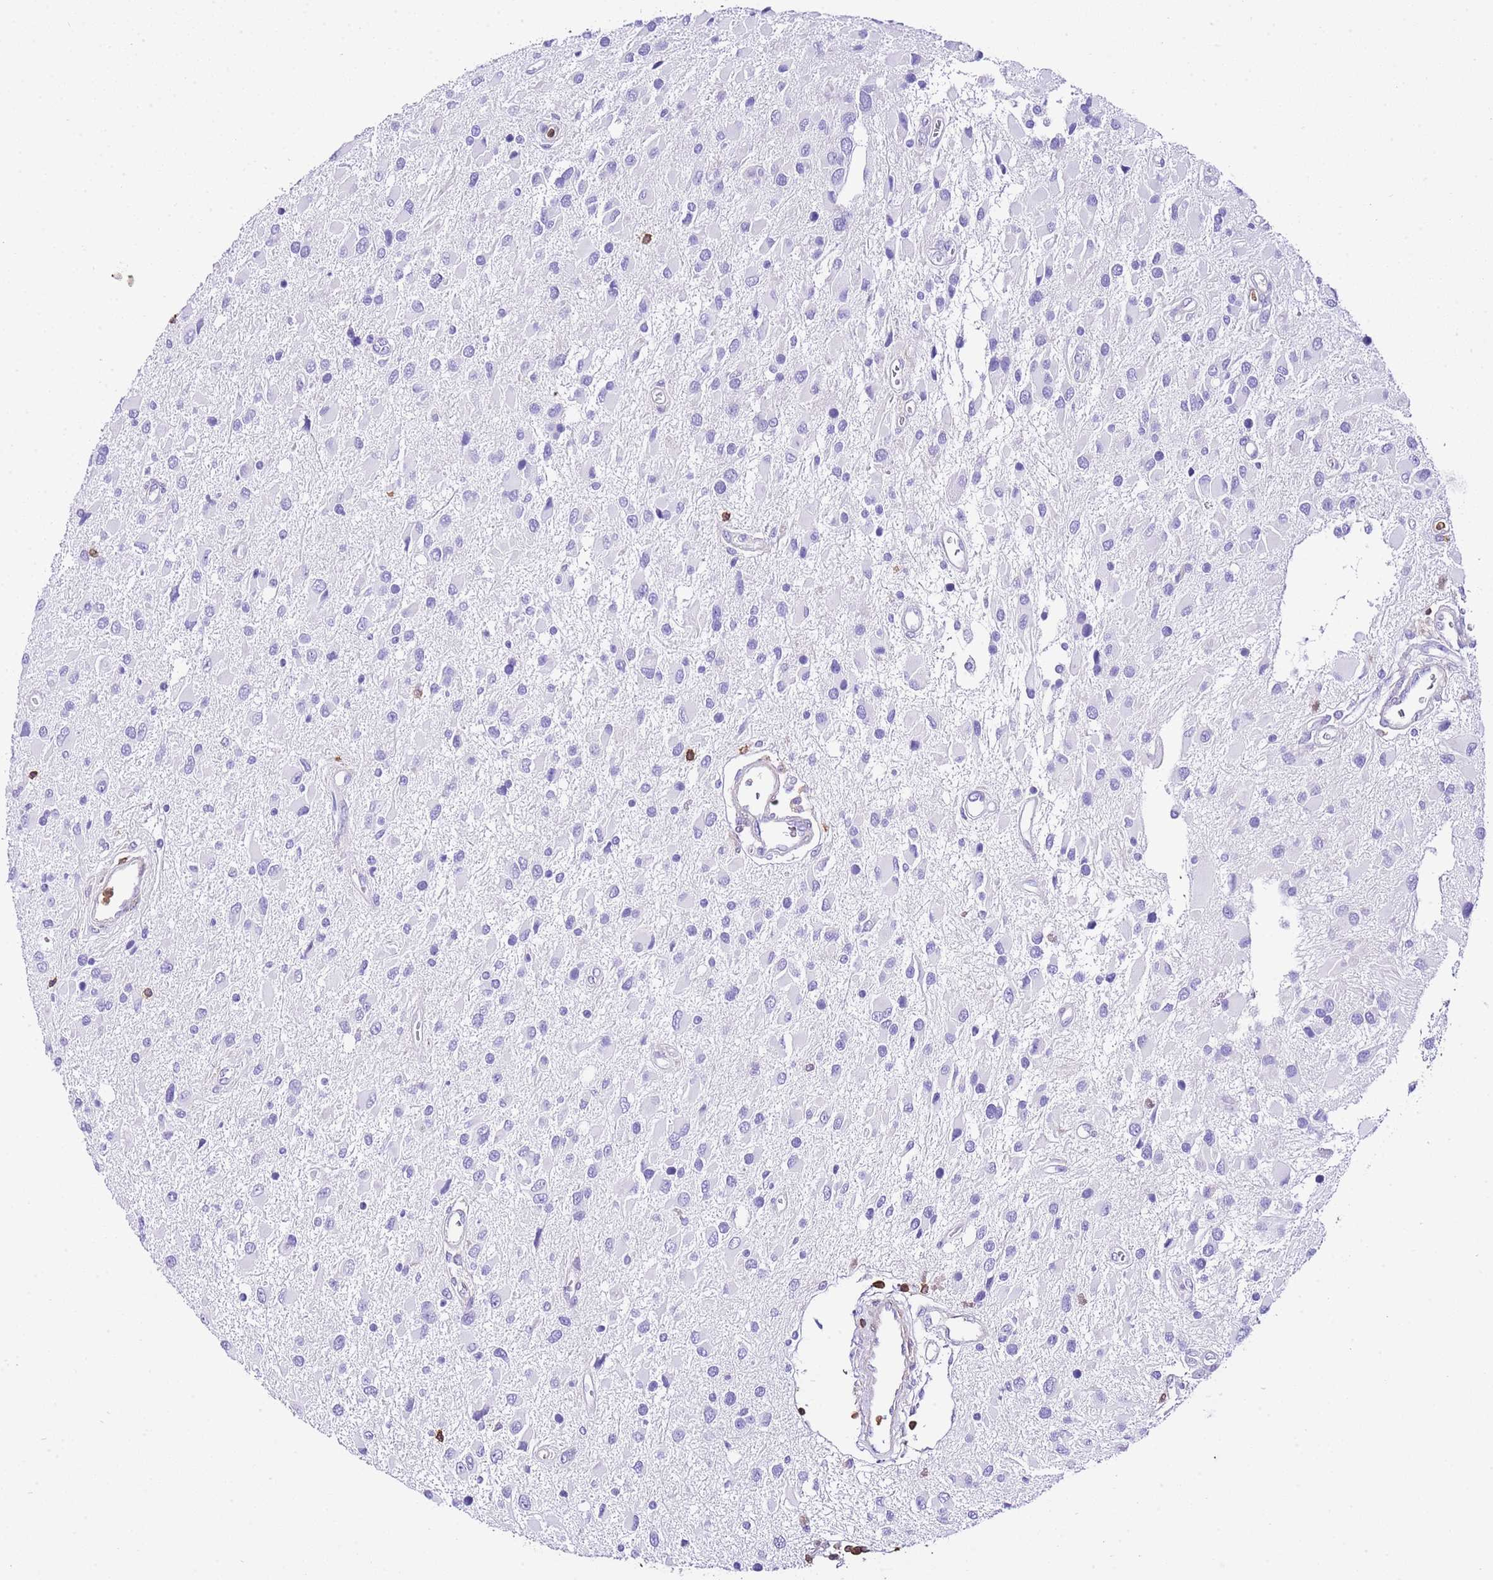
{"staining": {"intensity": "negative", "quantity": "none", "location": "none"}, "tissue": "glioma", "cell_type": "Tumor cells", "image_type": "cancer", "snomed": [{"axis": "morphology", "description": "Glioma, malignant, High grade"}, {"axis": "topography", "description": "Brain"}], "caption": "A micrograph of malignant glioma (high-grade) stained for a protein shows no brown staining in tumor cells.", "gene": "CNN2", "patient": {"sex": "male", "age": 53}}